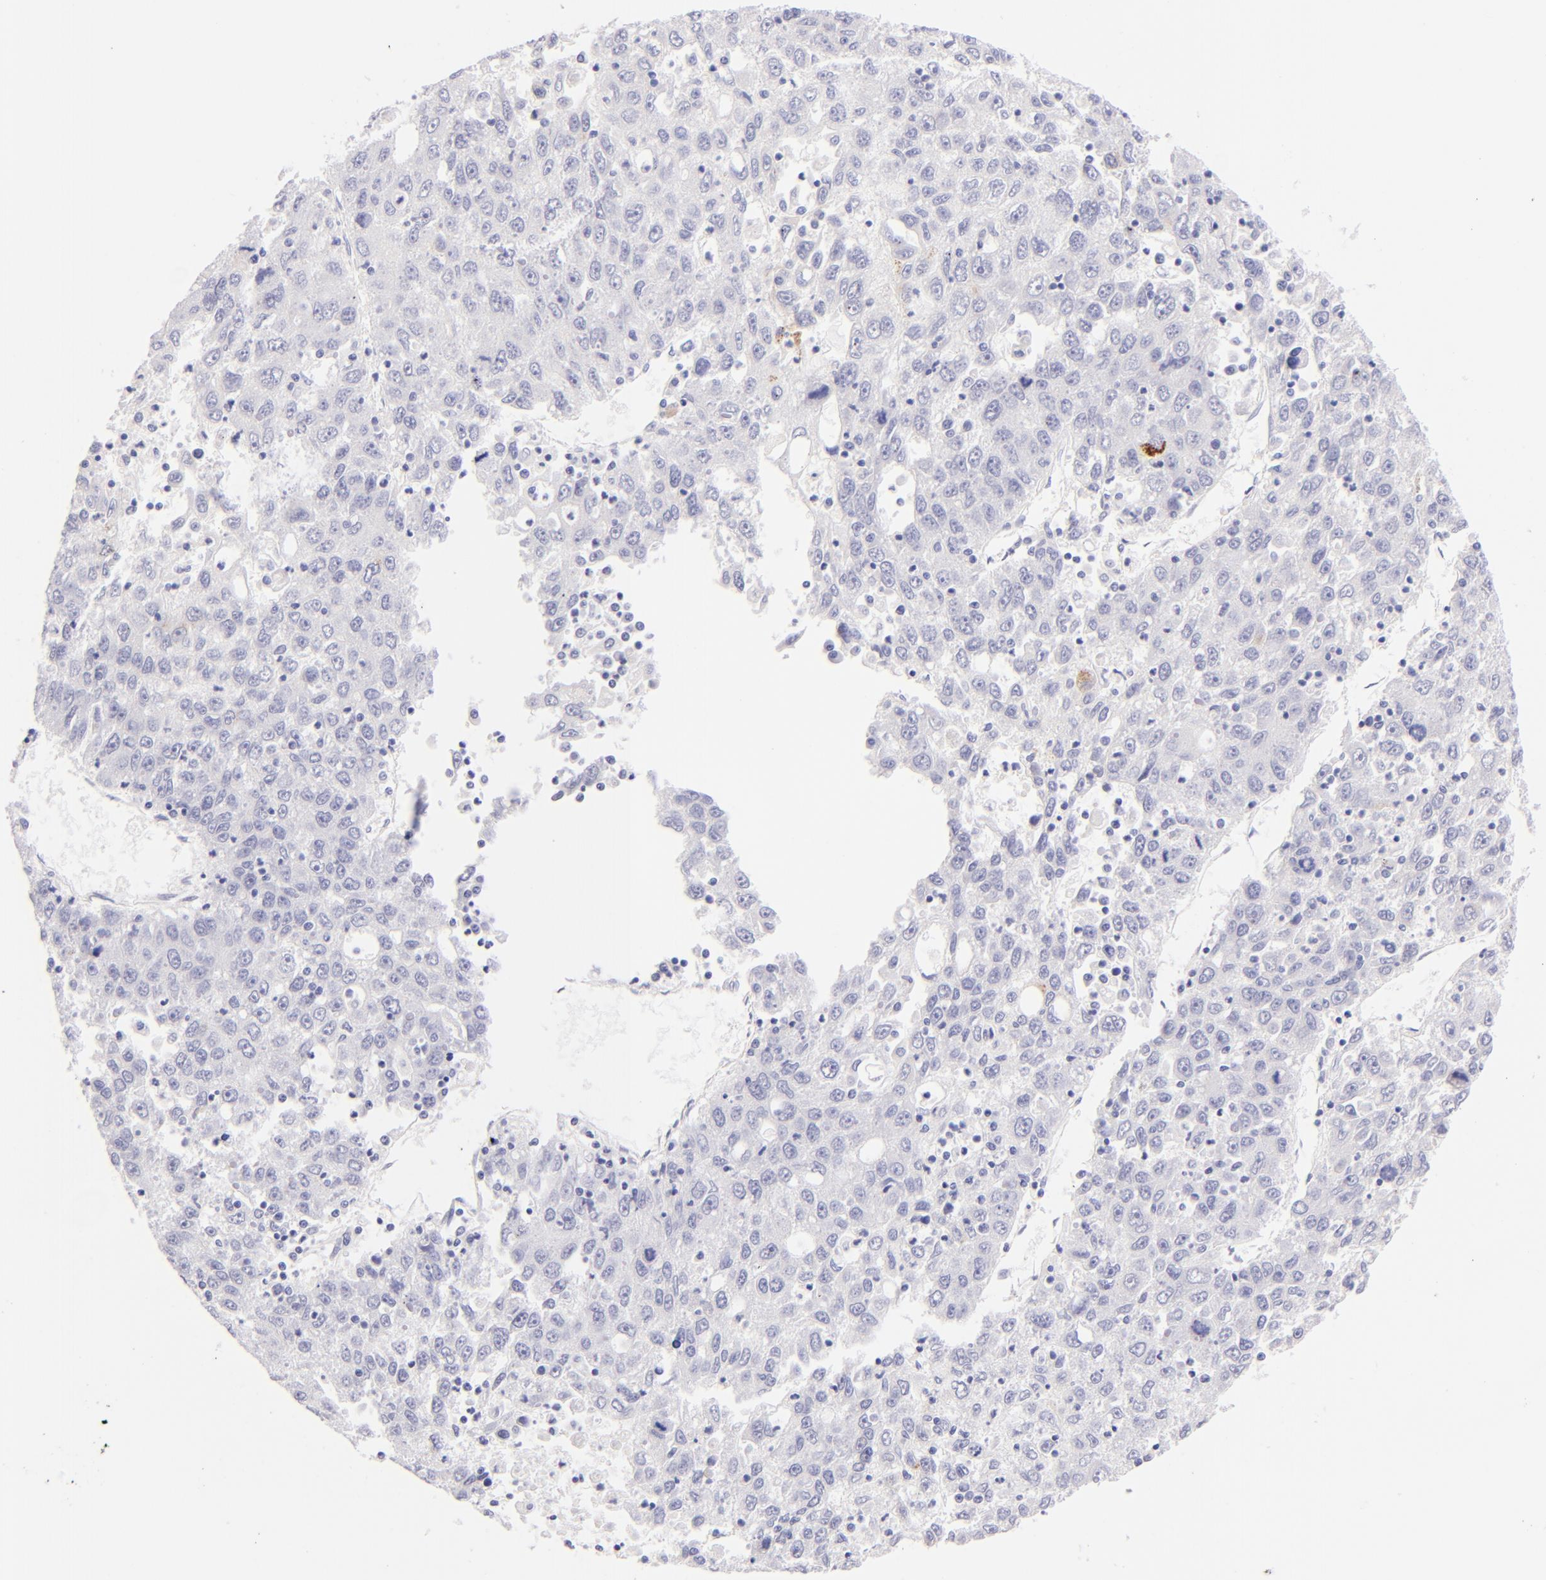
{"staining": {"intensity": "negative", "quantity": "none", "location": "none"}, "tissue": "liver cancer", "cell_type": "Tumor cells", "image_type": "cancer", "snomed": [{"axis": "morphology", "description": "Carcinoma, Hepatocellular, NOS"}, {"axis": "topography", "description": "Liver"}], "caption": "This is an immunohistochemistry (IHC) micrograph of human liver cancer (hepatocellular carcinoma). There is no staining in tumor cells.", "gene": "SDC1", "patient": {"sex": "male", "age": 49}}